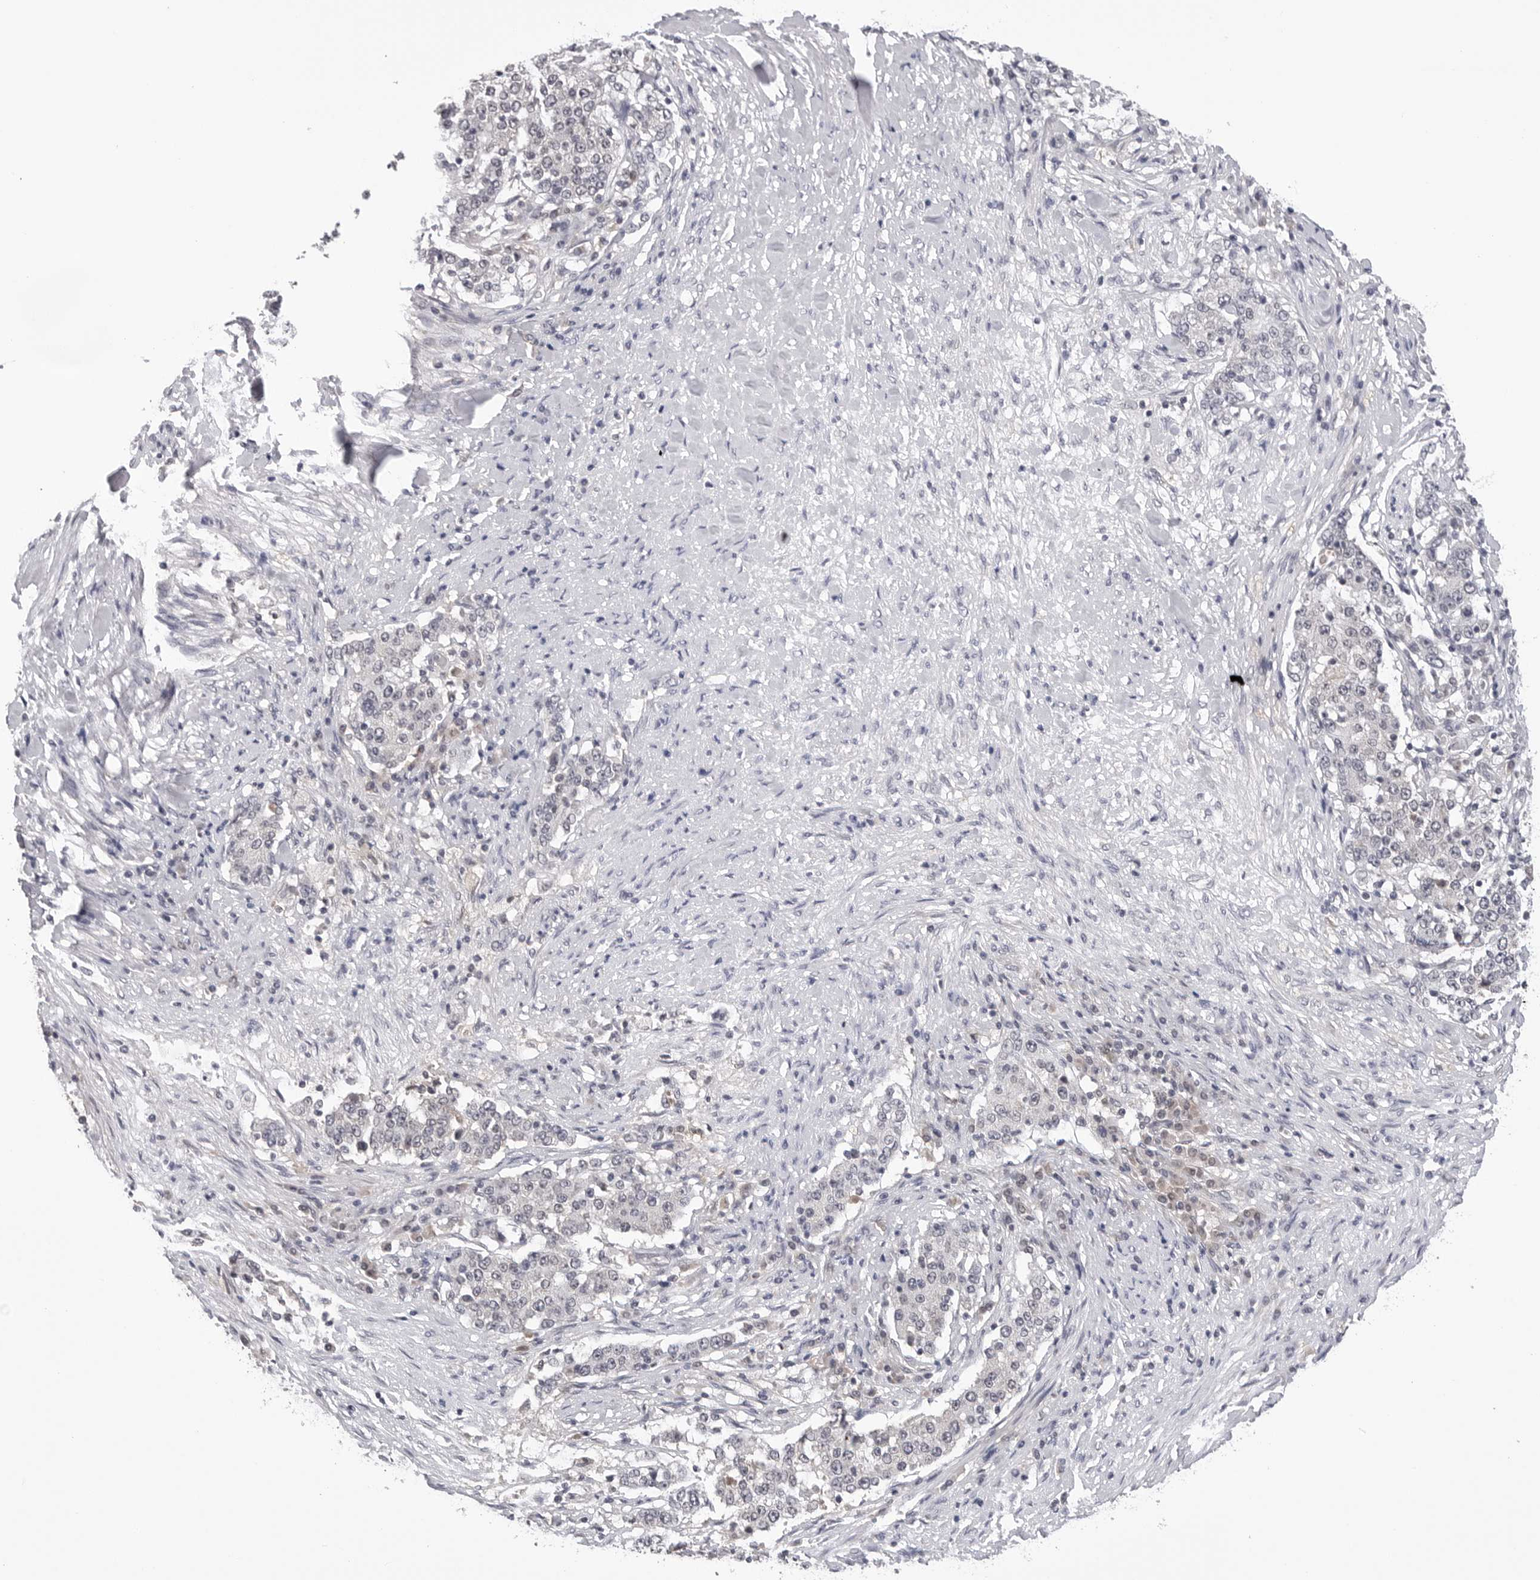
{"staining": {"intensity": "negative", "quantity": "none", "location": "none"}, "tissue": "stomach cancer", "cell_type": "Tumor cells", "image_type": "cancer", "snomed": [{"axis": "morphology", "description": "Adenocarcinoma, NOS"}, {"axis": "topography", "description": "Stomach"}], "caption": "This is a micrograph of immunohistochemistry staining of stomach cancer, which shows no expression in tumor cells. (DAB (3,3'-diaminobenzidine) IHC with hematoxylin counter stain).", "gene": "CDK20", "patient": {"sex": "male", "age": 59}}